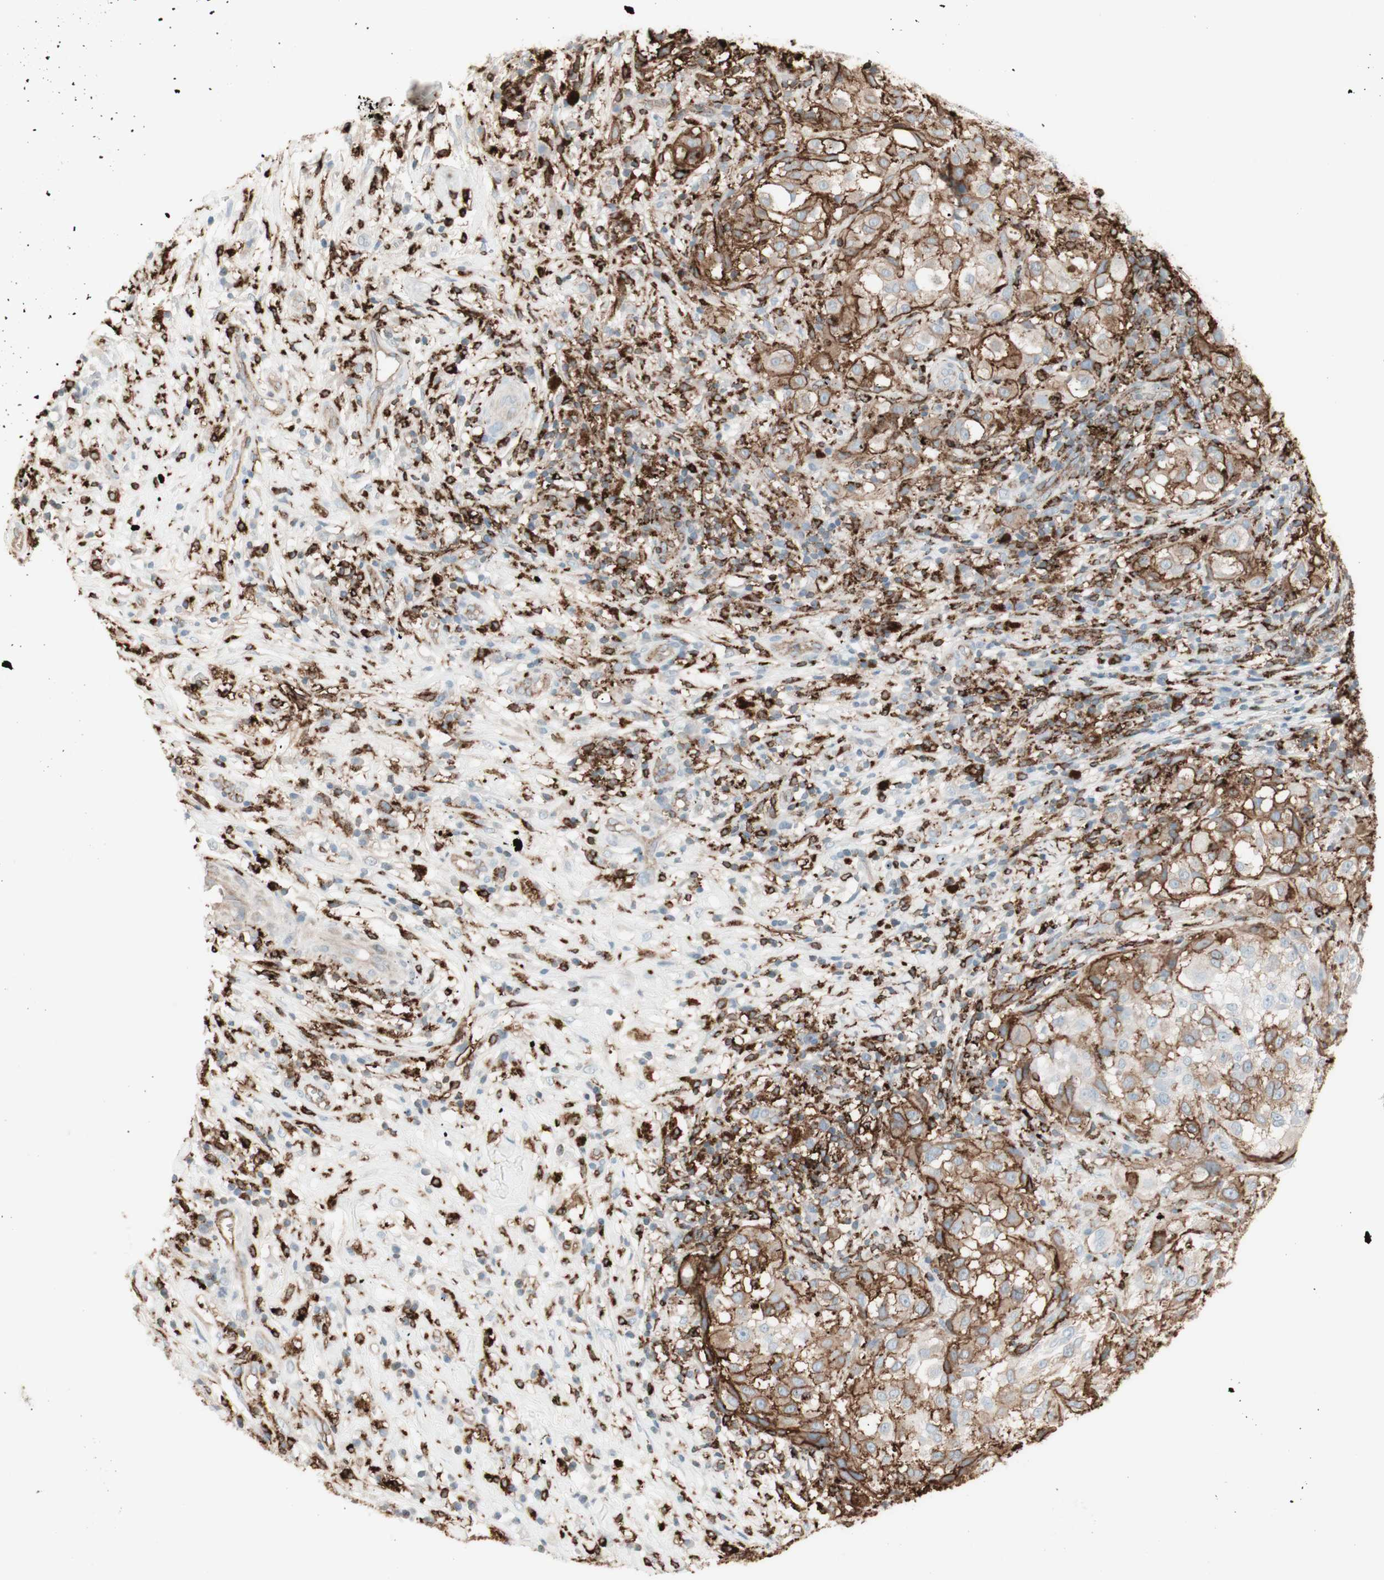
{"staining": {"intensity": "moderate", "quantity": "25%-75%", "location": "cytoplasmic/membranous"}, "tissue": "melanoma", "cell_type": "Tumor cells", "image_type": "cancer", "snomed": [{"axis": "morphology", "description": "Necrosis, NOS"}, {"axis": "morphology", "description": "Malignant melanoma, NOS"}, {"axis": "topography", "description": "Skin"}], "caption": "Protein expression analysis of malignant melanoma exhibits moderate cytoplasmic/membranous positivity in about 25%-75% of tumor cells. (brown staining indicates protein expression, while blue staining denotes nuclei).", "gene": "HLA-DPB1", "patient": {"sex": "female", "age": 87}}